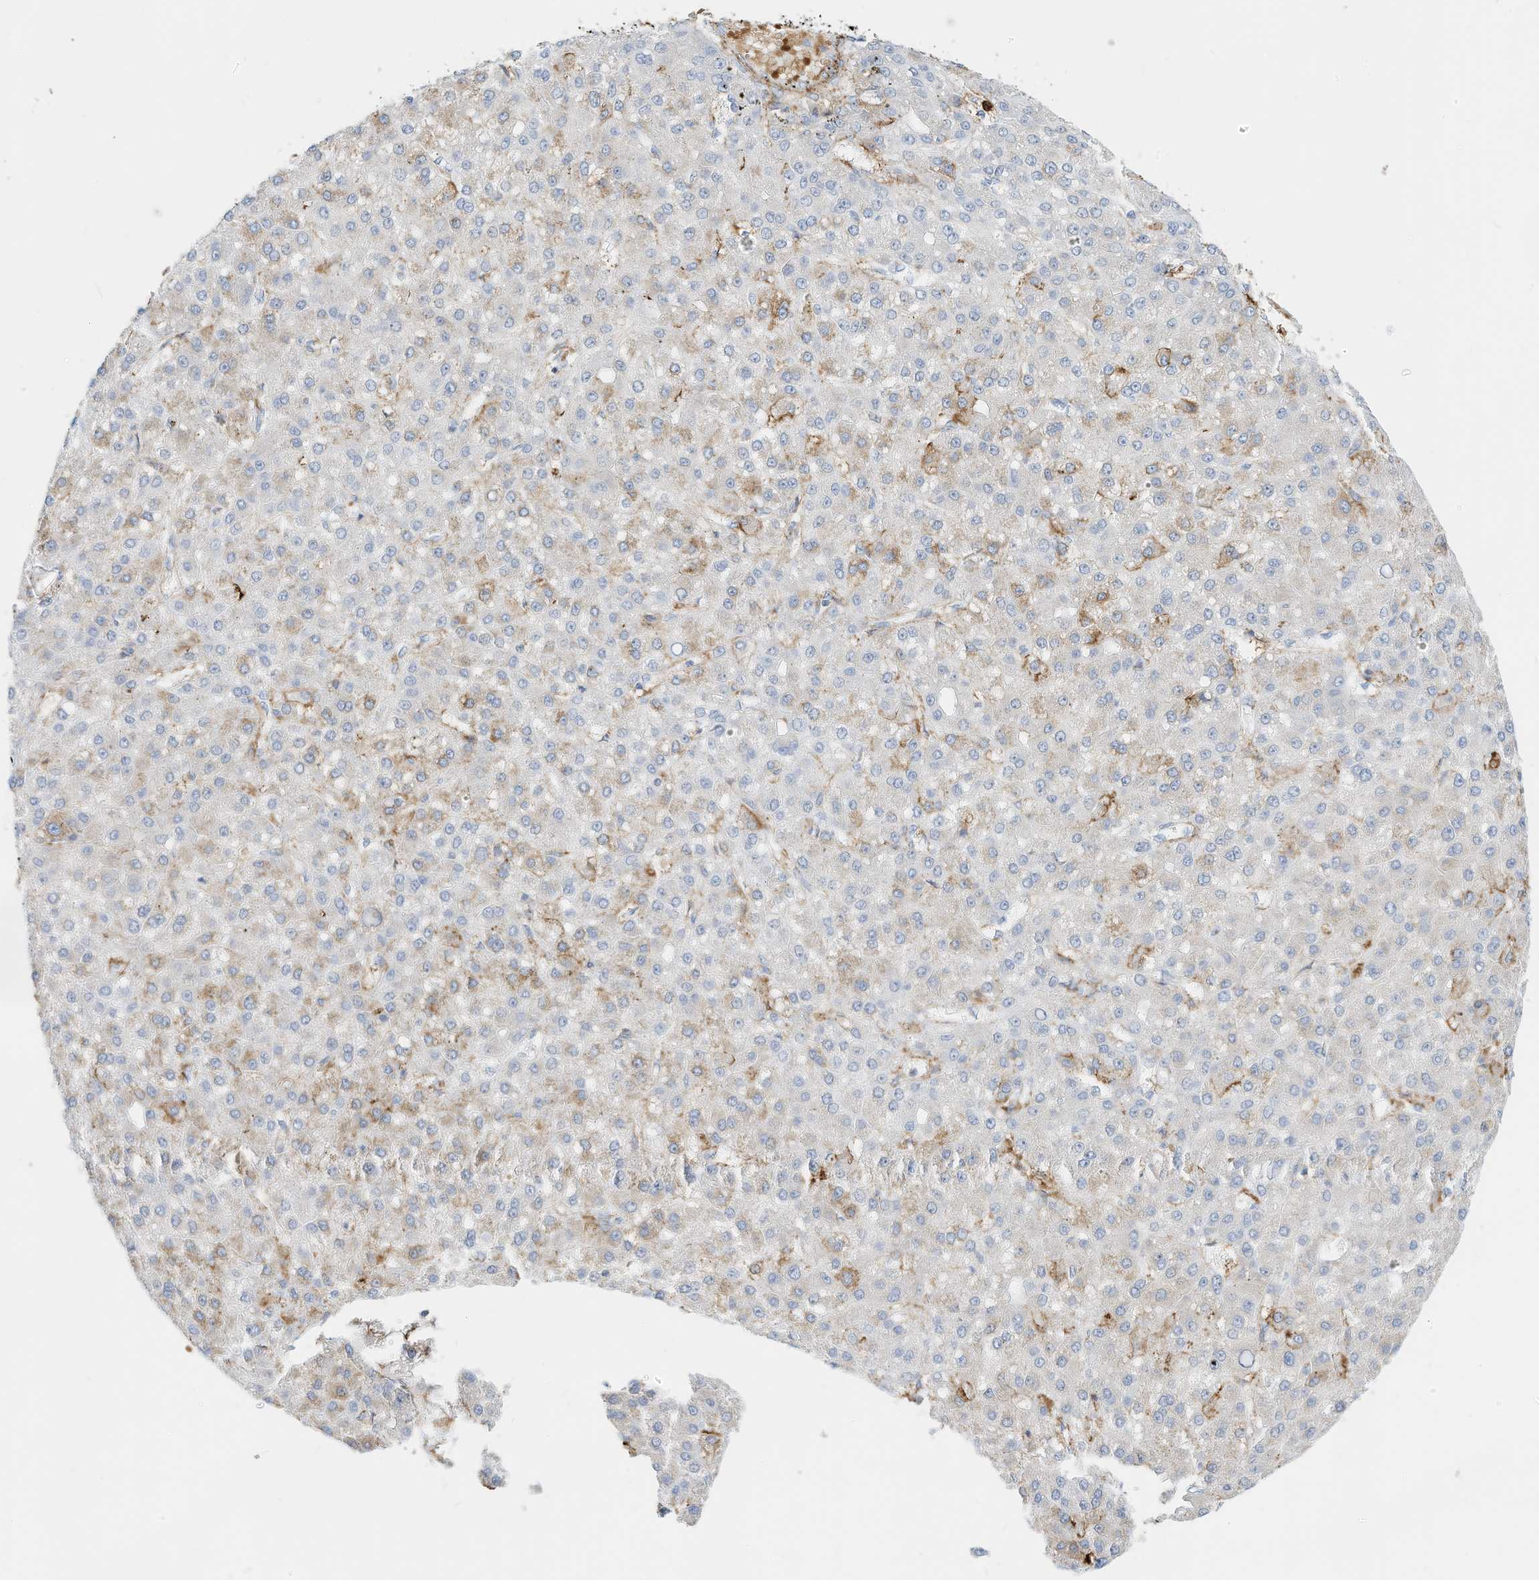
{"staining": {"intensity": "moderate", "quantity": "<25%", "location": "cytoplasmic/membranous"}, "tissue": "liver cancer", "cell_type": "Tumor cells", "image_type": "cancer", "snomed": [{"axis": "morphology", "description": "Carcinoma, Hepatocellular, NOS"}, {"axis": "topography", "description": "Liver"}], "caption": "Protein expression analysis of hepatocellular carcinoma (liver) exhibits moderate cytoplasmic/membranous staining in about <25% of tumor cells. Immunohistochemistry (ihc) stains the protein of interest in brown and the nuclei are stained blue.", "gene": "TXNDC9", "patient": {"sex": "male", "age": 67}}